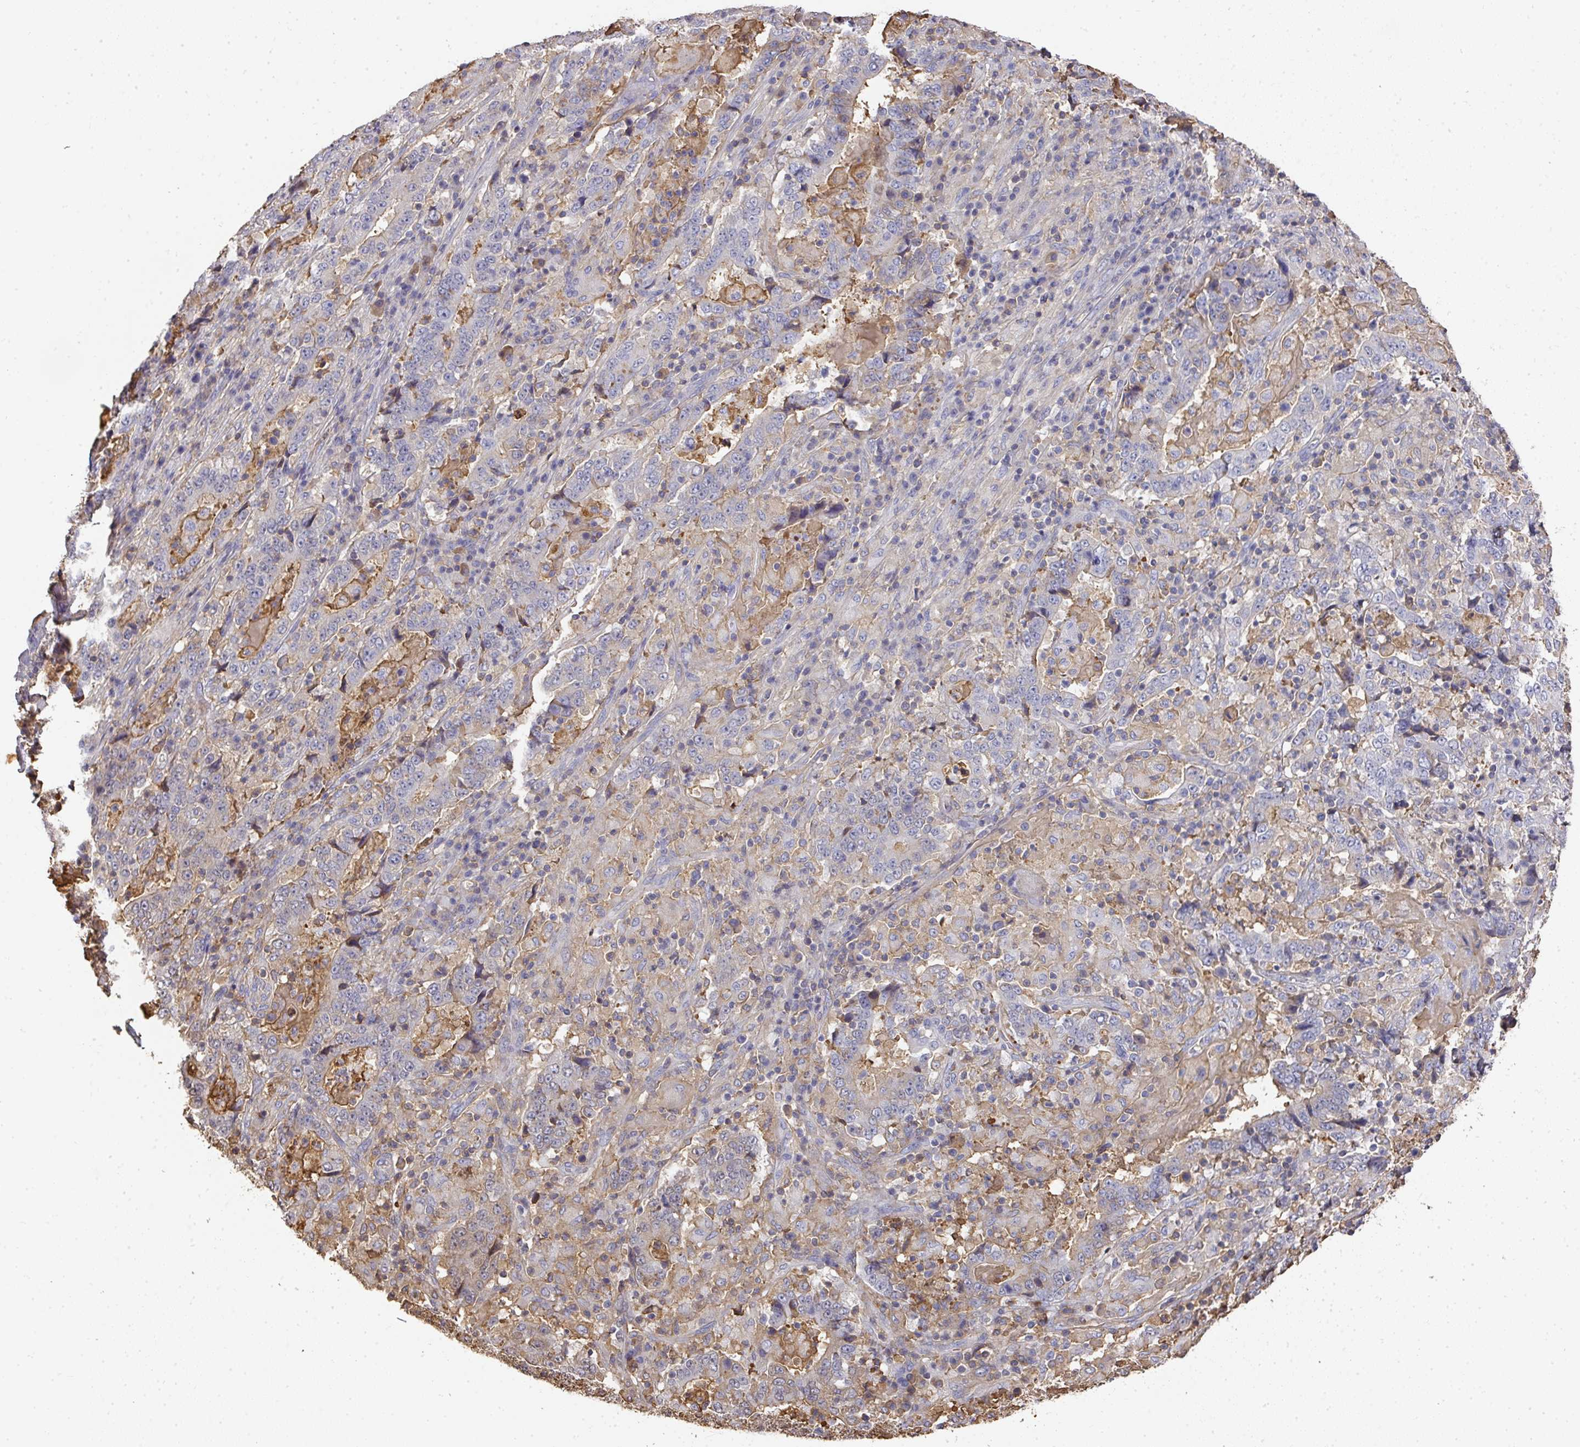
{"staining": {"intensity": "negative", "quantity": "none", "location": "none"}, "tissue": "stomach cancer", "cell_type": "Tumor cells", "image_type": "cancer", "snomed": [{"axis": "morphology", "description": "Normal tissue, NOS"}, {"axis": "morphology", "description": "Adenocarcinoma, NOS"}, {"axis": "topography", "description": "Stomach, upper"}, {"axis": "topography", "description": "Stomach"}], "caption": "A high-resolution histopathology image shows immunohistochemistry (IHC) staining of stomach cancer, which exhibits no significant positivity in tumor cells.", "gene": "ALB", "patient": {"sex": "male", "age": 59}}